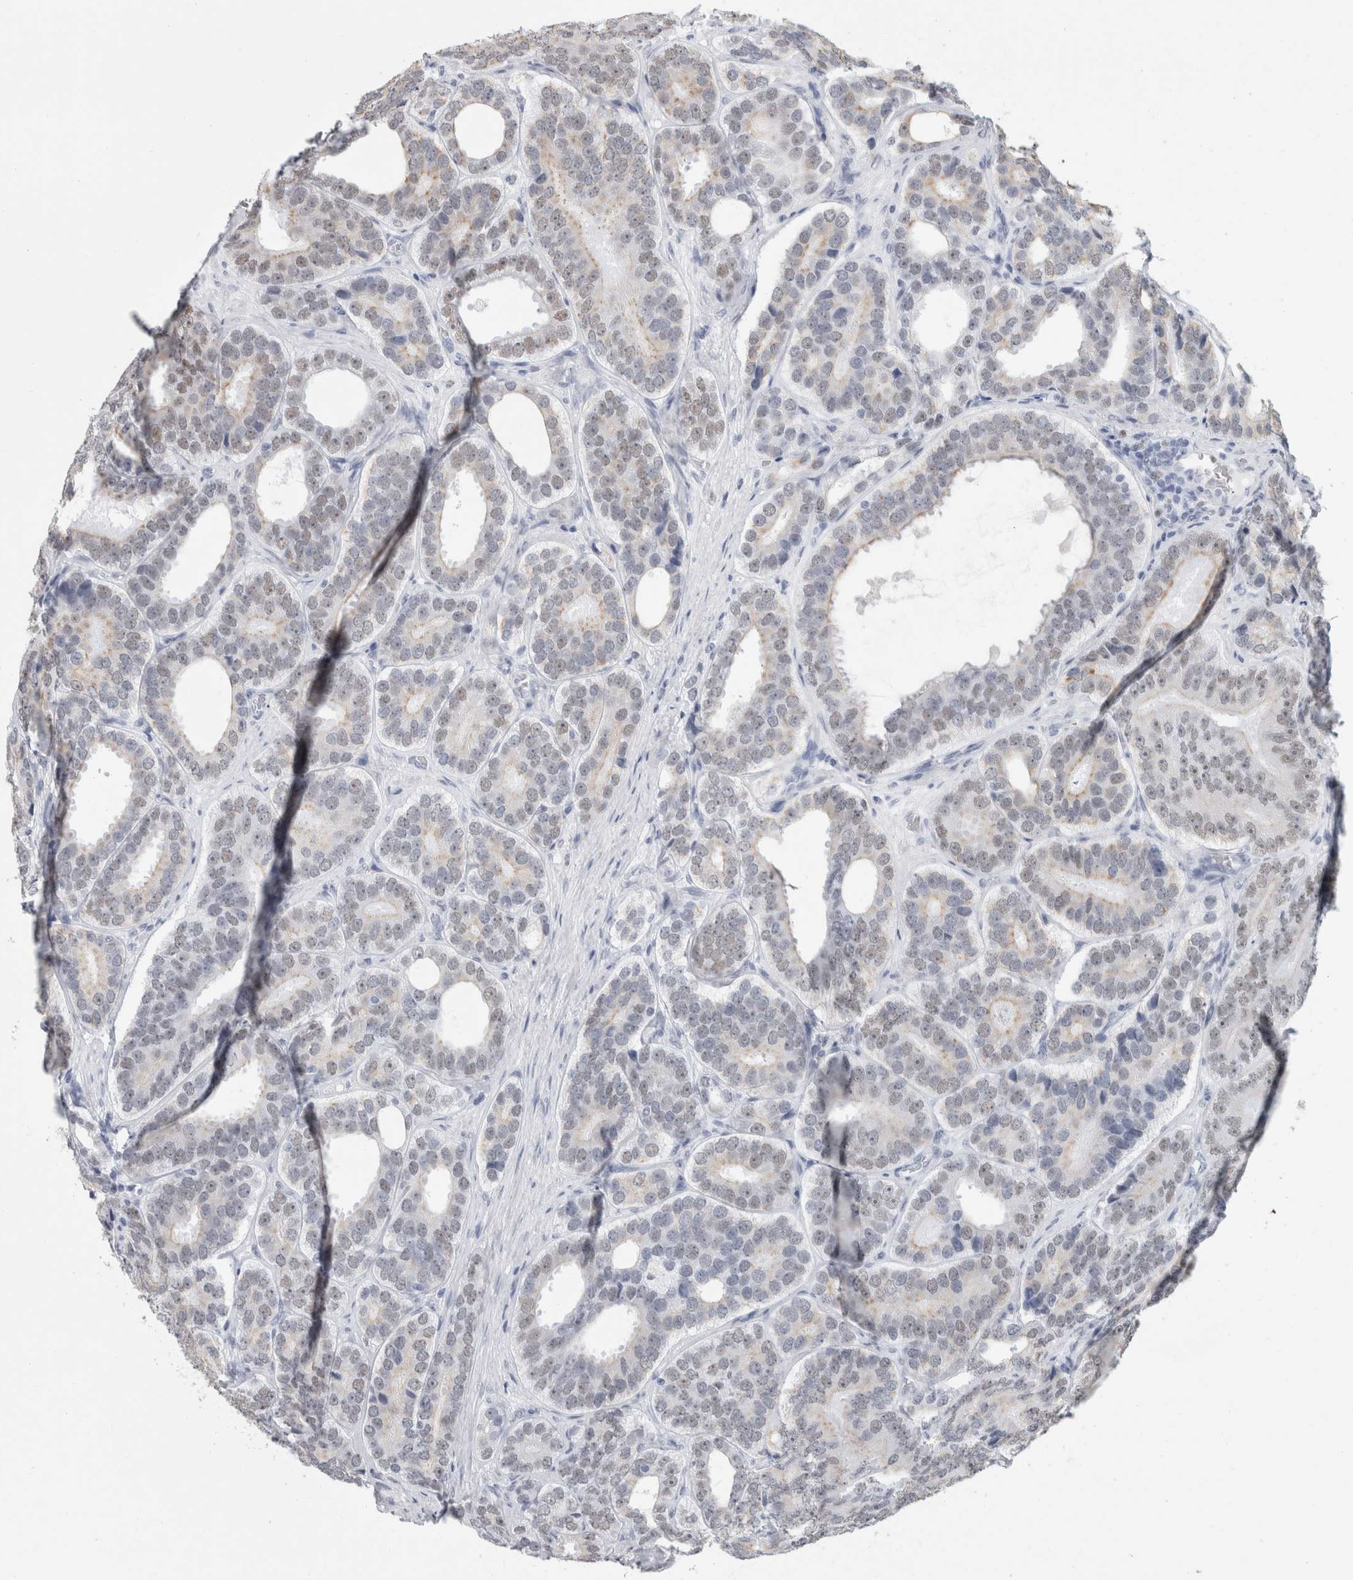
{"staining": {"intensity": "weak", "quantity": "25%-75%", "location": "nuclear"}, "tissue": "prostate cancer", "cell_type": "Tumor cells", "image_type": "cancer", "snomed": [{"axis": "morphology", "description": "Adenocarcinoma, High grade"}, {"axis": "topography", "description": "Prostate"}], "caption": "Weak nuclear staining for a protein is present in about 25%-75% of tumor cells of prostate cancer (high-grade adenocarcinoma) using immunohistochemistry (IHC).", "gene": "SMARCC1", "patient": {"sex": "male", "age": 56}}